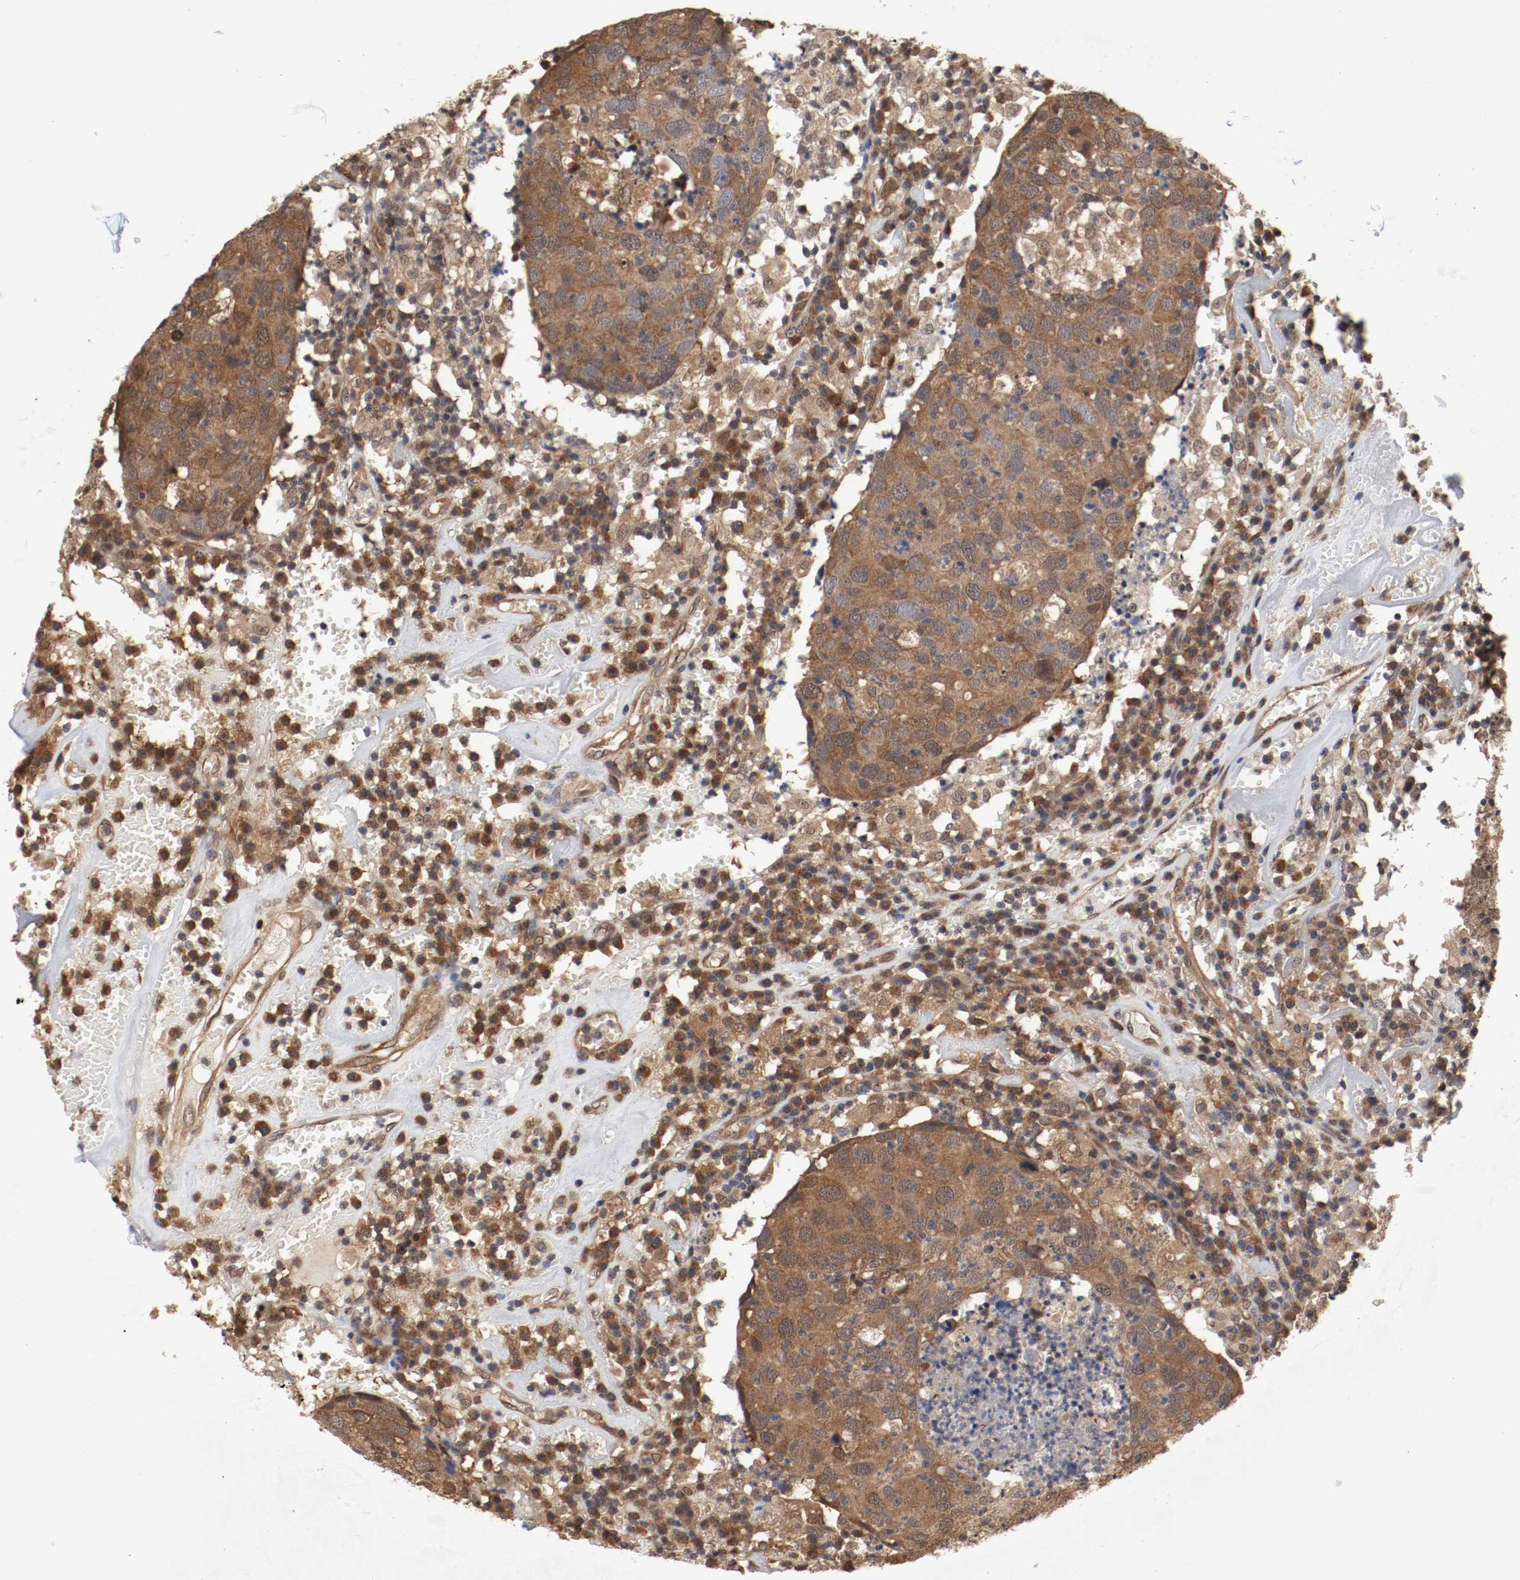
{"staining": {"intensity": "moderate", "quantity": ">75%", "location": "cytoplasmic/membranous,nuclear"}, "tissue": "head and neck cancer", "cell_type": "Tumor cells", "image_type": "cancer", "snomed": [{"axis": "morphology", "description": "Adenocarcinoma, NOS"}, {"axis": "topography", "description": "Salivary gland"}, {"axis": "topography", "description": "Head-Neck"}], "caption": "Human adenocarcinoma (head and neck) stained with a protein marker displays moderate staining in tumor cells.", "gene": "AFG3L2", "patient": {"sex": "female", "age": 65}}